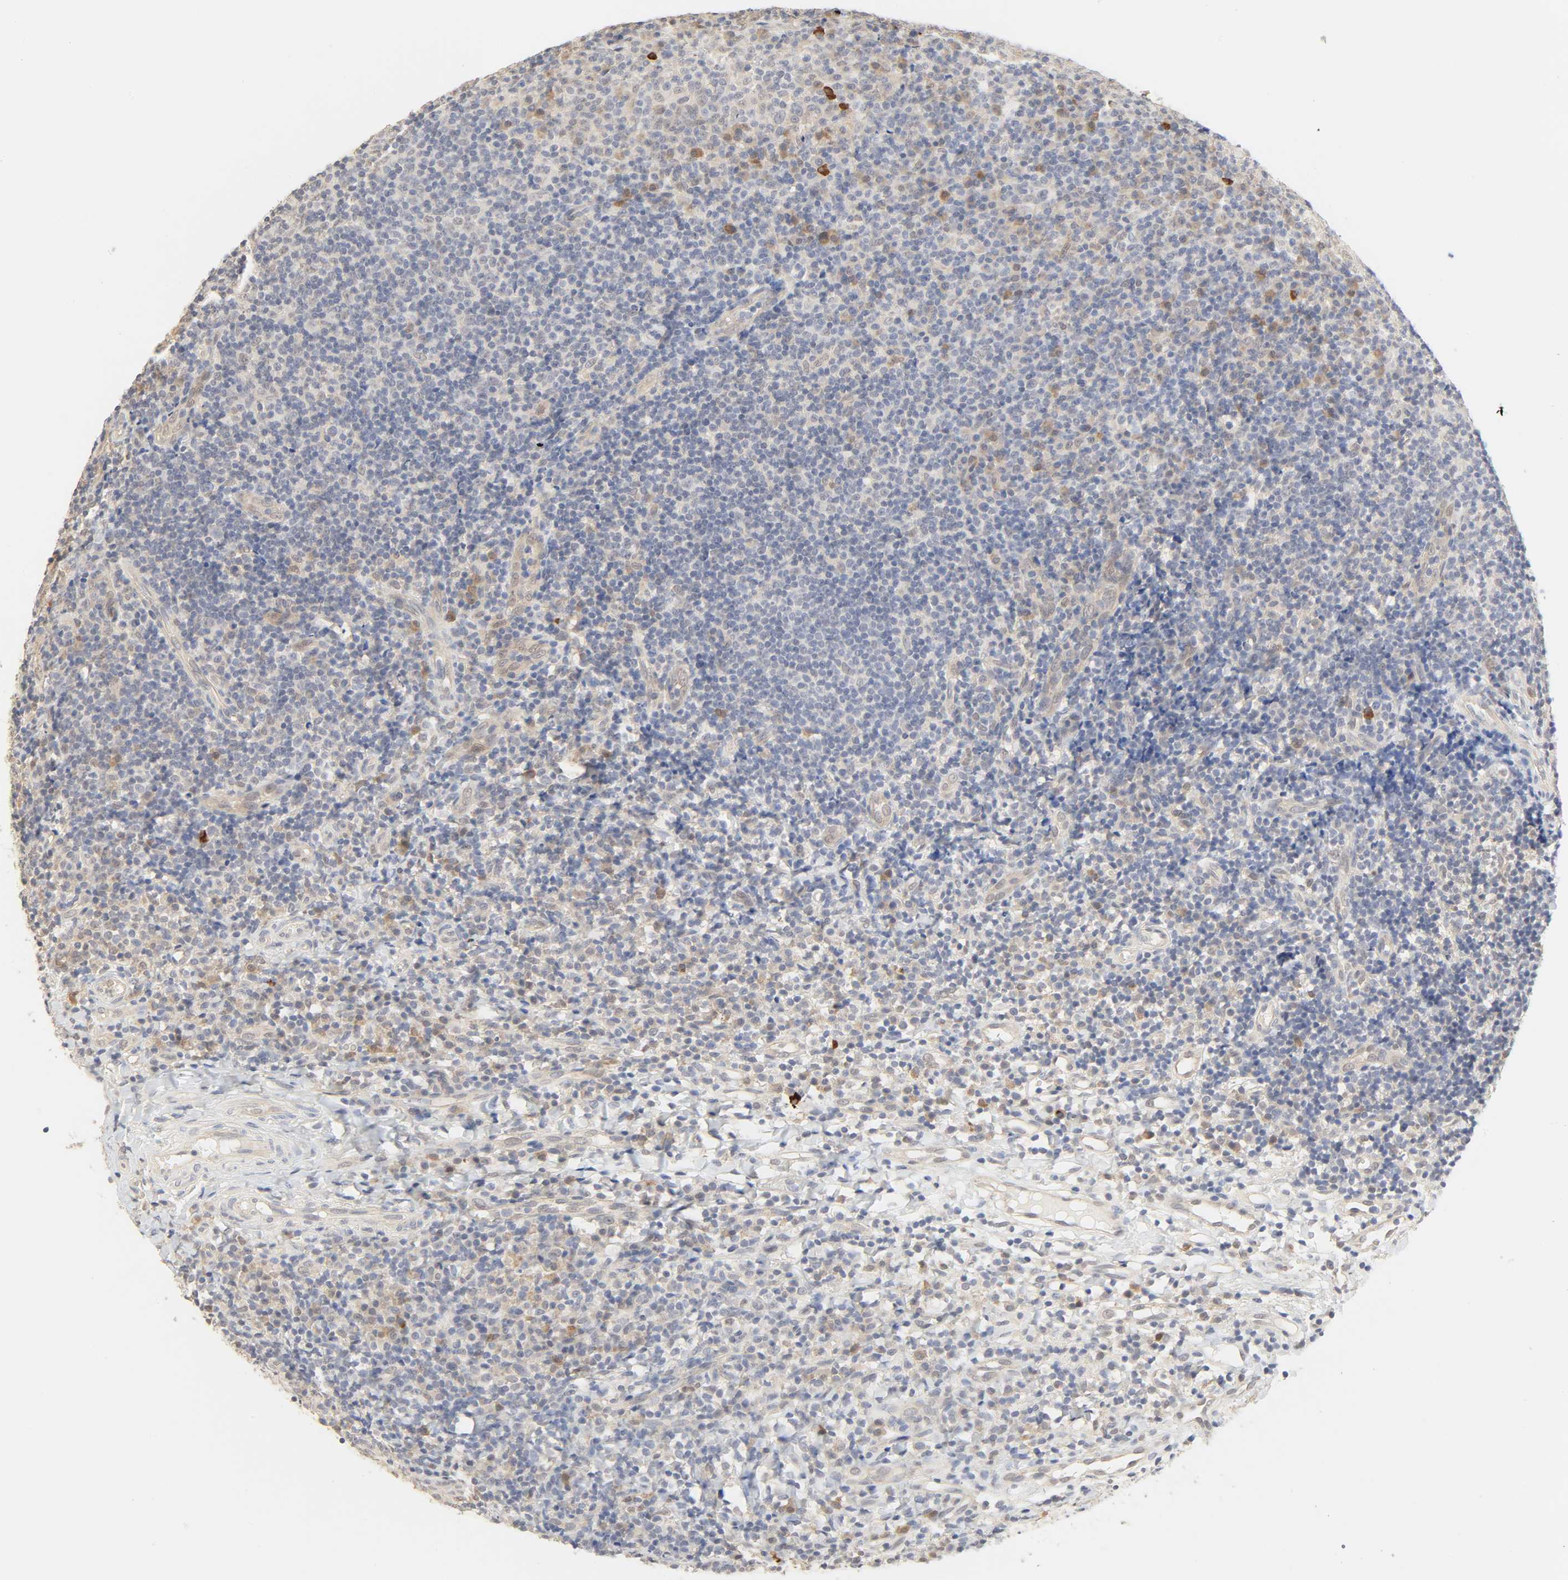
{"staining": {"intensity": "negative", "quantity": "none", "location": "none"}, "tissue": "tonsil", "cell_type": "Germinal center cells", "image_type": "normal", "snomed": [{"axis": "morphology", "description": "Normal tissue, NOS"}, {"axis": "topography", "description": "Tonsil"}], "caption": "High power microscopy histopathology image of an IHC micrograph of benign tonsil, revealing no significant positivity in germinal center cells. (DAB immunohistochemistry (IHC), high magnification).", "gene": "ACSS2", "patient": {"sex": "female", "age": 40}}